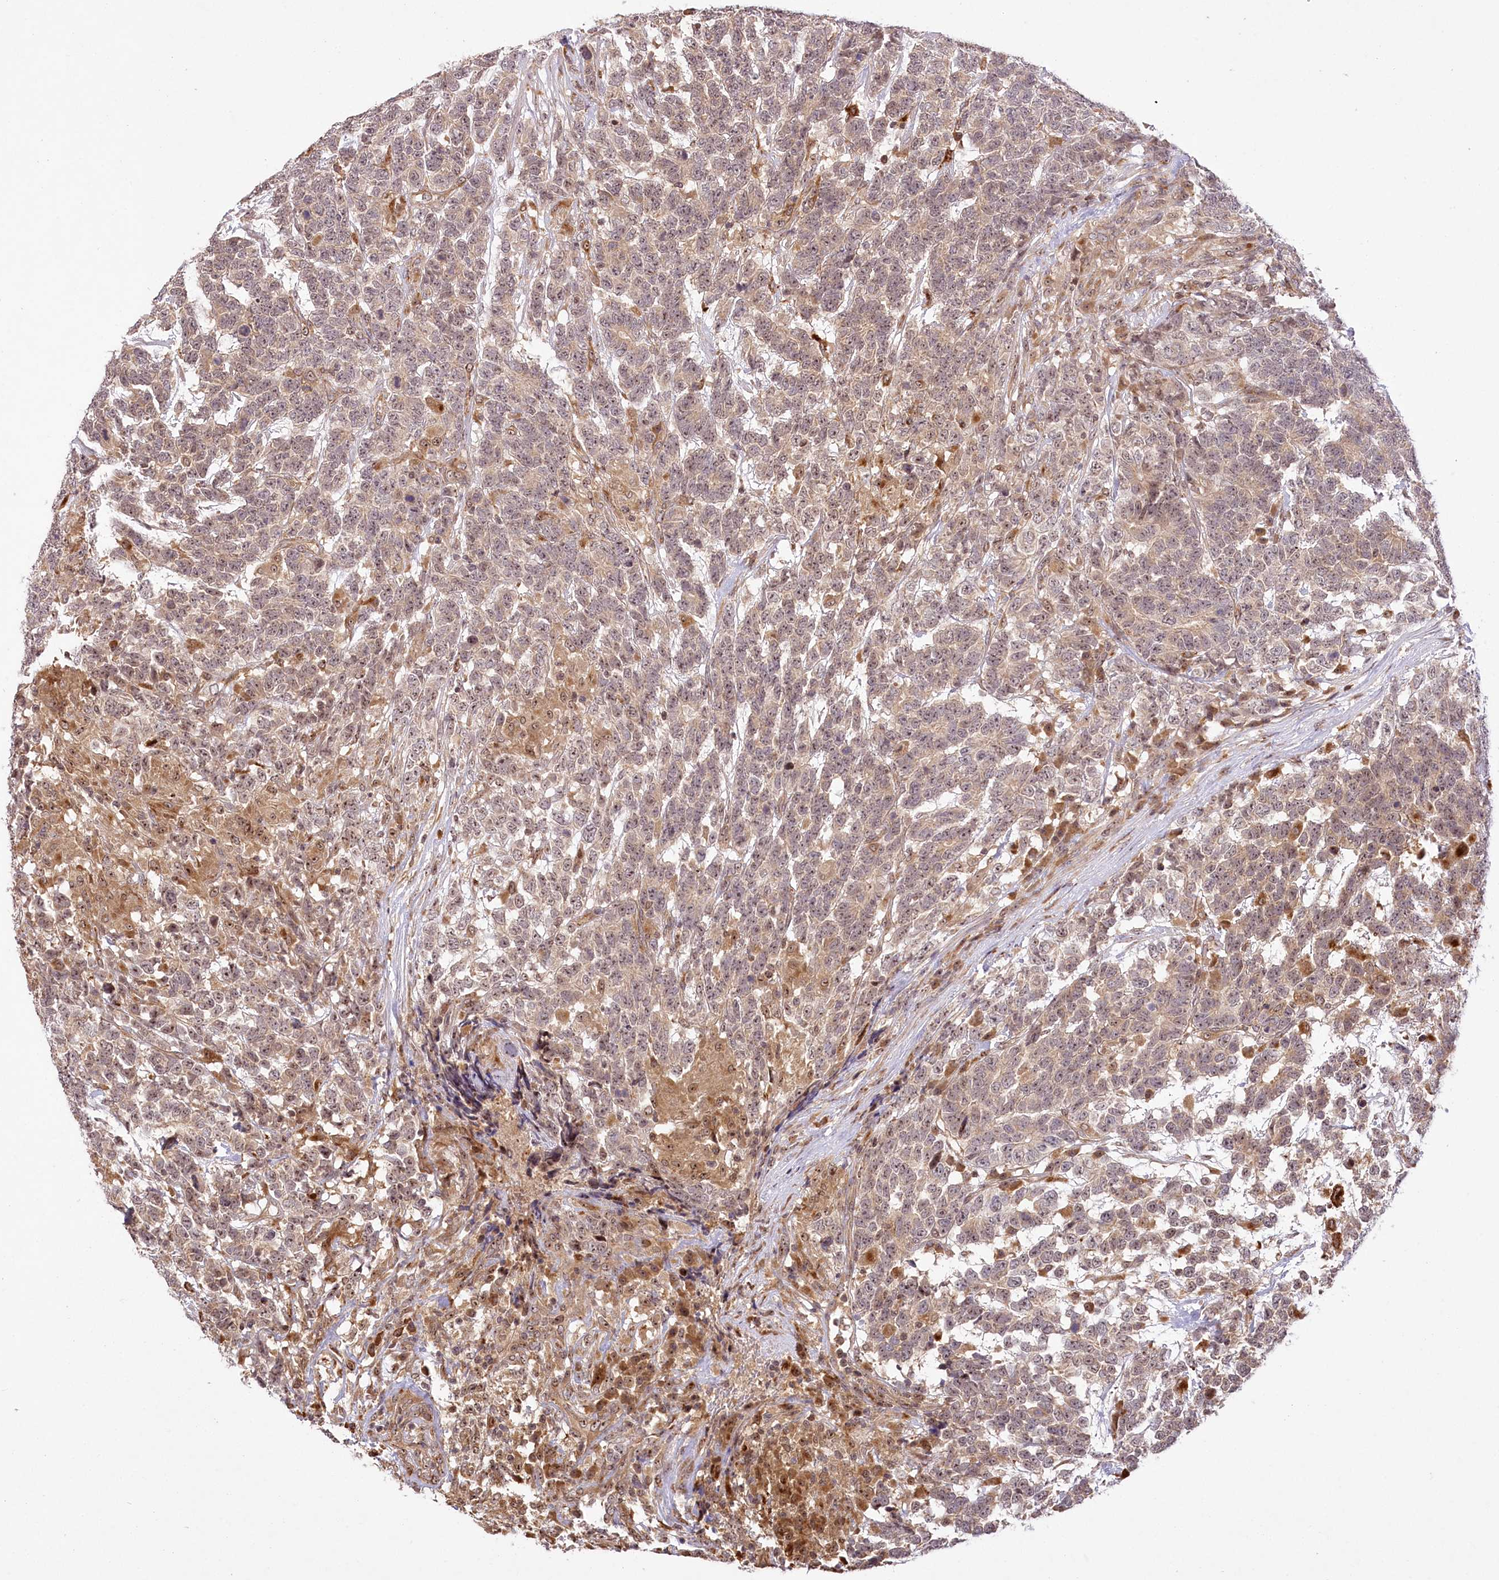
{"staining": {"intensity": "negative", "quantity": "none", "location": "none"}, "tissue": "testis cancer", "cell_type": "Tumor cells", "image_type": "cancer", "snomed": [{"axis": "morphology", "description": "Carcinoma, Embryonal, NOS"}, {"axis": "topography", "description": "Testis"}], "caption": "Immunohistochemical staining of human testis embryonal carcinoma displays no significant staining in tumor cells. (DAB (3,3'-diaminobenzidine) immunohistochemistry with hematoxylin counter stain).", "gene": "SERGEF", "patient": {"sex": "male", "age": 26}}